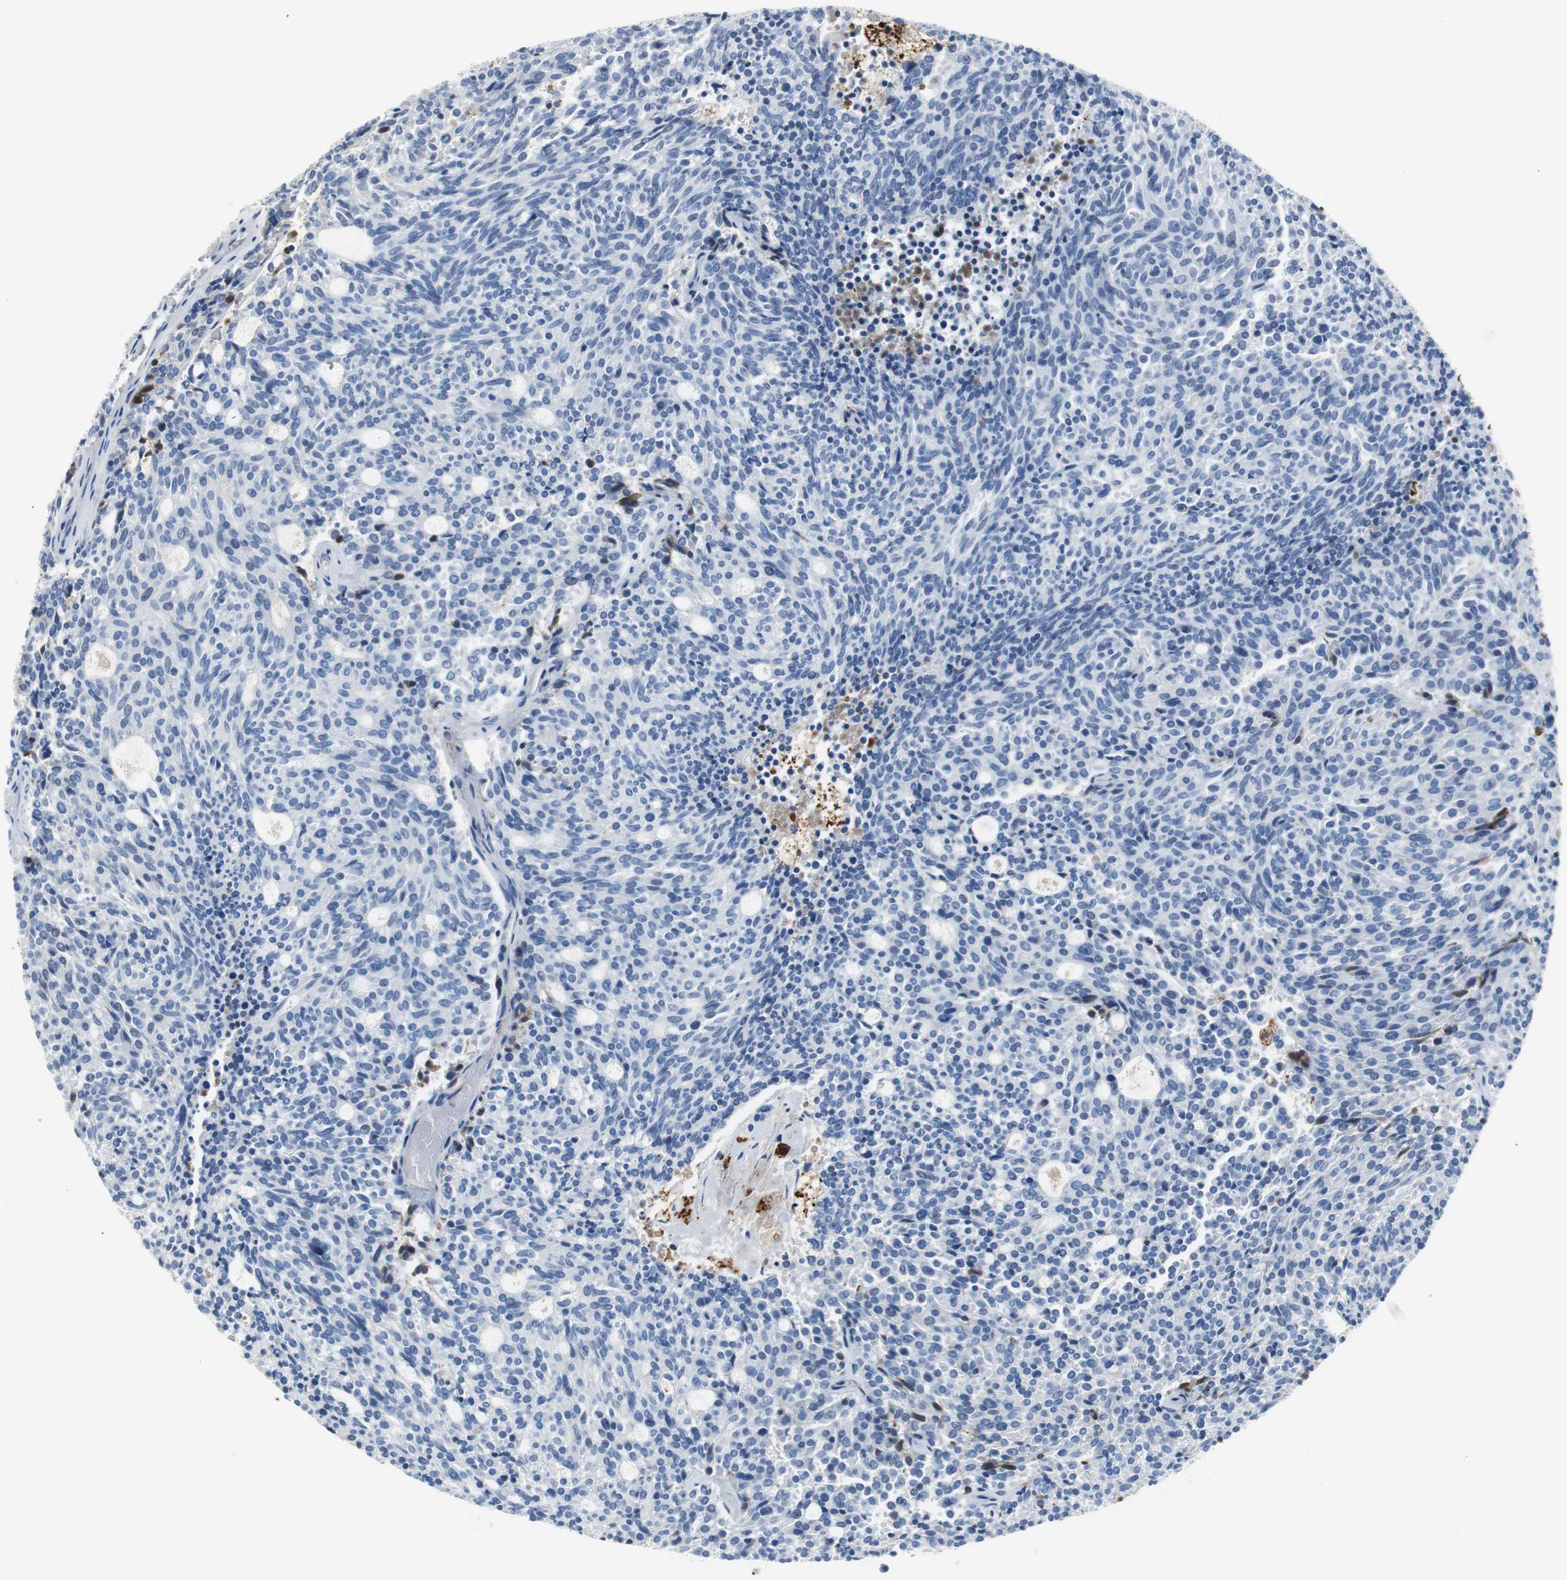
{"staining": {"intensity": "negative", "quantity": "none", "location": "none"}, "tissue": "carcinoid", "cell_type": "Tumor cells", "image_type": "cancer", "snomed": [{"axis": "morphology", "description": "Carcinoid, malignant, NOS"}, {"axis": "topography", "description": "Pancreas"}], "caption": "A high-resolution photomicrograph shows IHC staining of carcinoid (malignant), which exhibits no significant staining in tumor cells.", "gene": "APCS", "patient": {"sex": "female", "age": 54}}